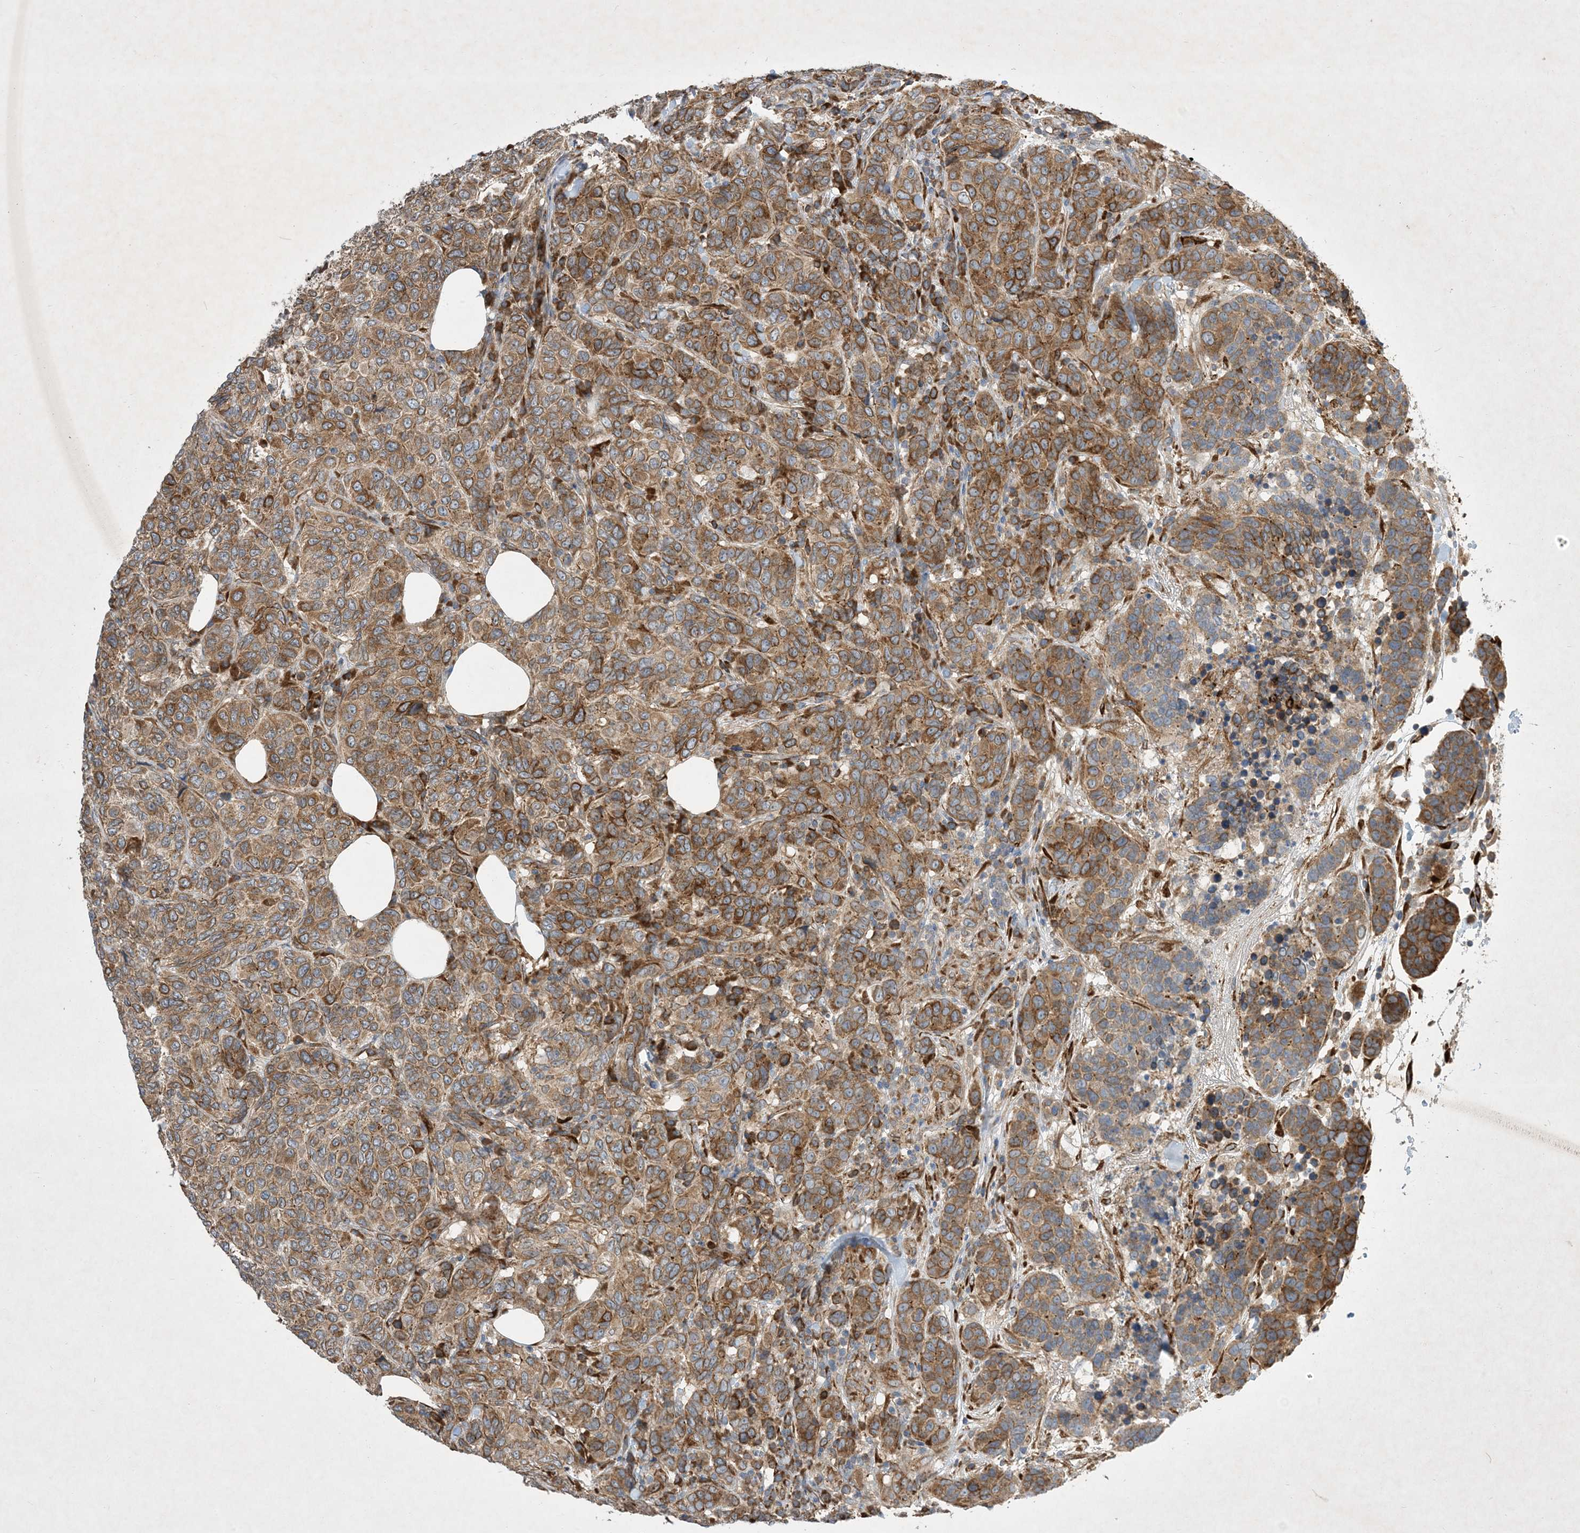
{"staining": {"intensity": "moderate", "quantity": ">75%", "location": "cytoplasmic/membranous"}, "tissue": "breast cancer", "cell_type": "Tumor cells", "image_type": "cancer", "snomed": [{"axis": "morphology", "description": "Duct carcinoma"}, {"axis": "topography", "description": "Breast"}], "caption": "Breast cancer stained with a brown dye shows moderate cytoplasmic/membranous positive staining in approximately >75% of tumor cells.", "gene": "OTOP1", "patient": {"sex": "female", "age": 55}}